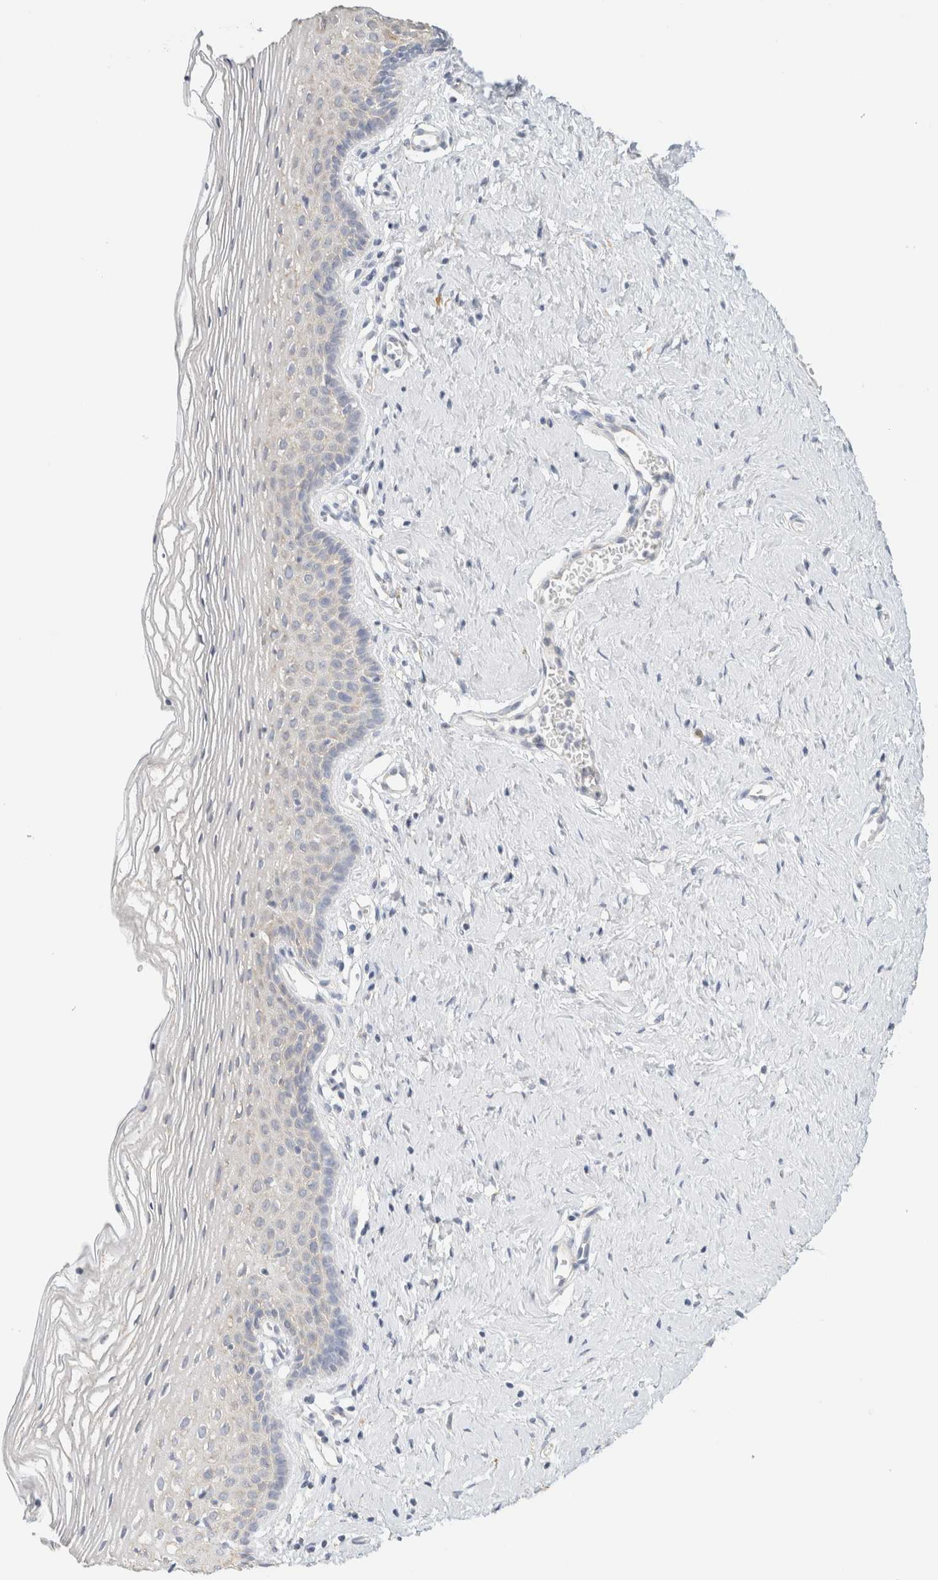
{"staining": {"intensity": "weak", "quantity": "<25%", "location": "cytoplasmic/membranous"}, "tissue": "vagina", "cell_type": "Squamous epithelial cells", "image_type": "normal", "snomed": [{"axis": "morphology", "description": "Normal tissue, NOS"}, {"axis": "topography", "description": "Vagina"}], "caption": "Photomicrograph shows no significant protein expression in squamous epithelial cells of benign vagina. (DAB IHC, high magnification).", "gene": "NEFM", "patient": {"sex": "female", "age": 32}}